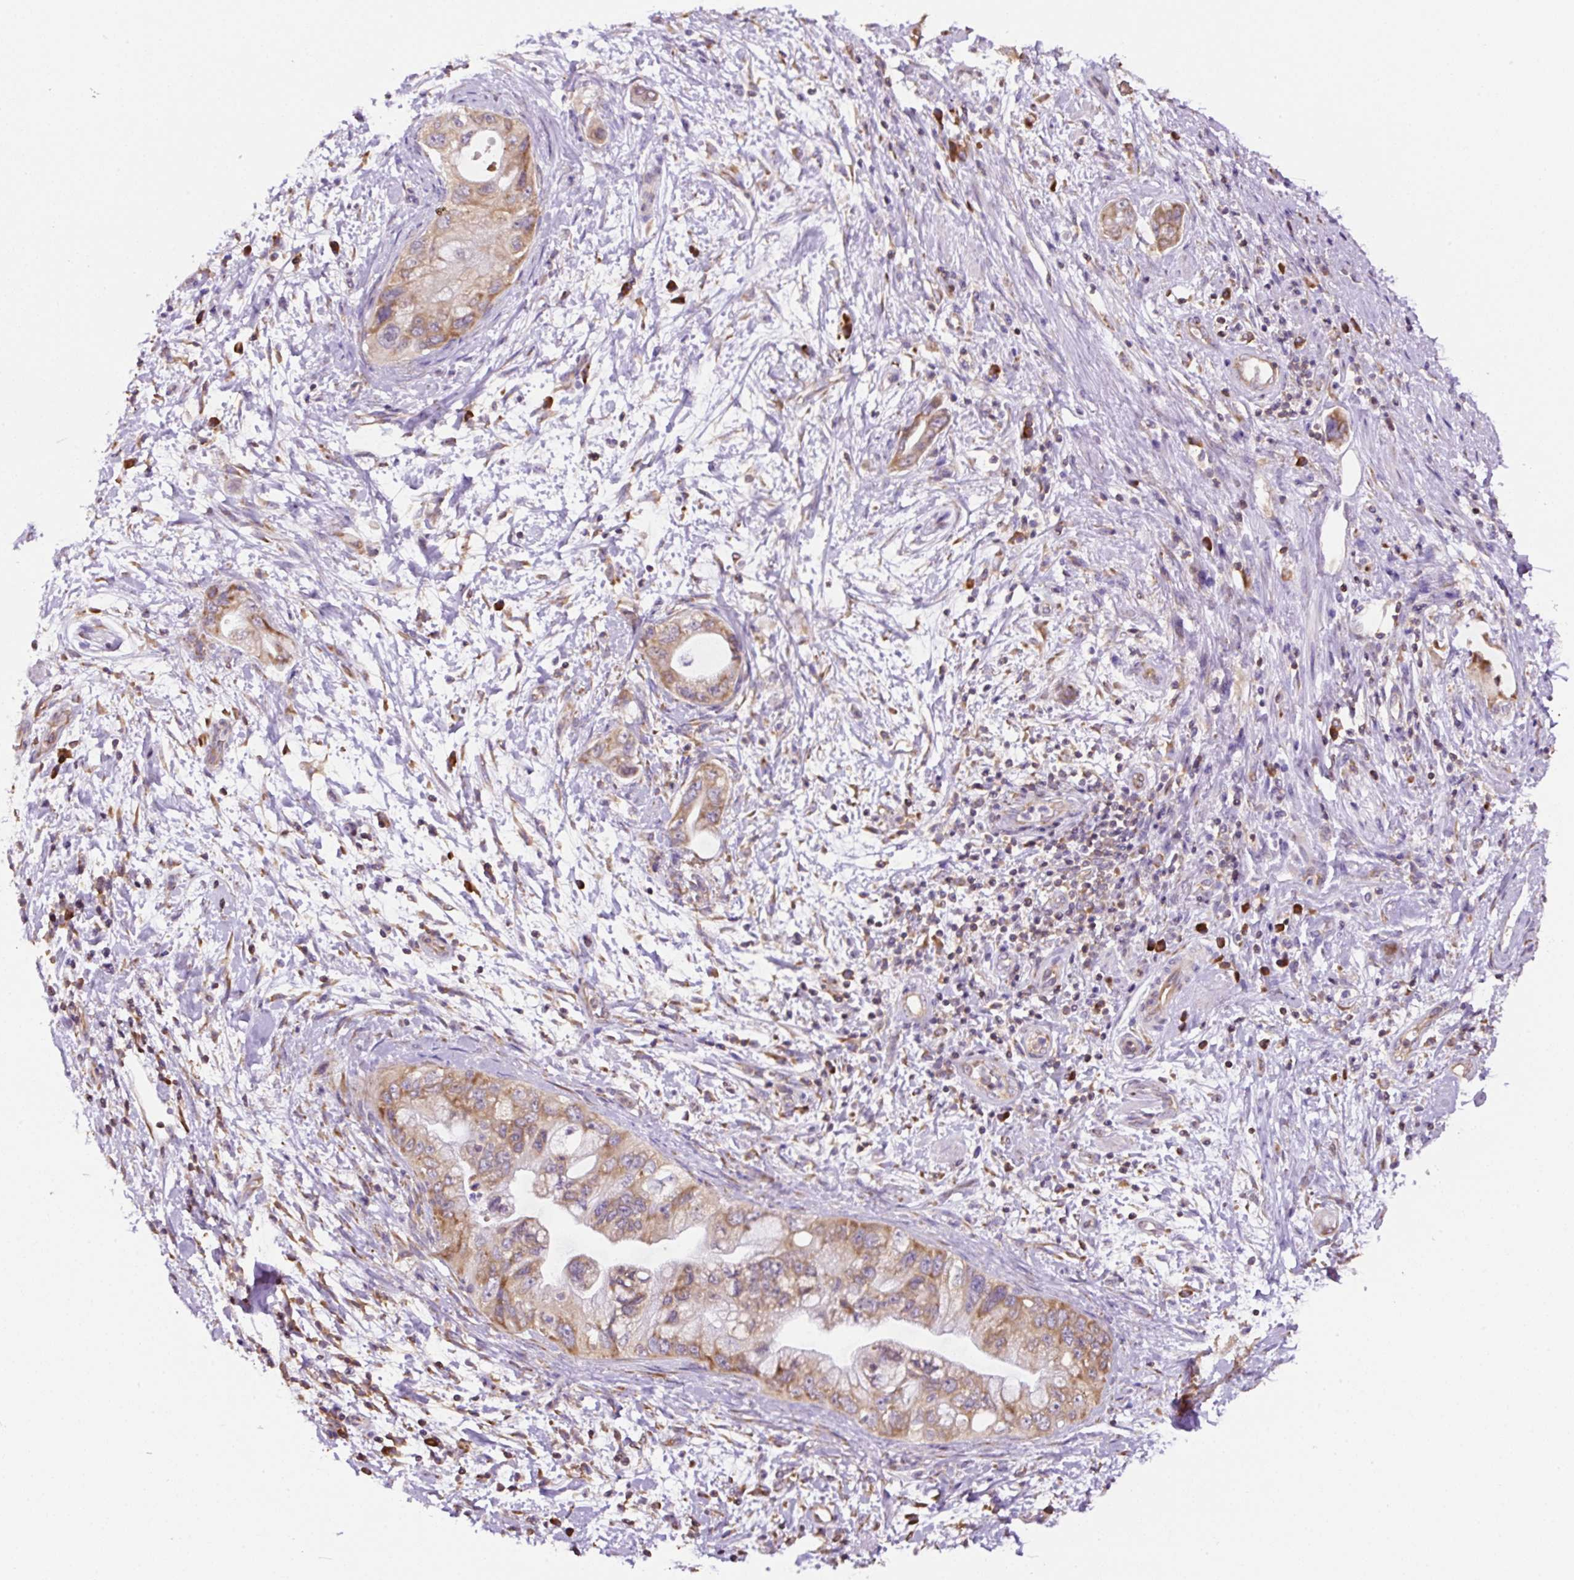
{"staining": {"intensity": "moderate", "quantity": ">75%", "location": "cytoplasmic/membranous"}, "tissue": "pancreatic cancer", "cell_type": "Tumor cells", "image_type": "cancer", "snomed": [{"axis": "morphology", "description": "Adenocarcinoma, NOS"}, {"axis": "topography", "description": "Pancreas"}], "caption": "Pancreatic adenocarcinoma stained with a brown dye demonstrates moderate cytoplasmic/membranous positive positivity in about >75% of tumor cells.", "gene": "RPS23", "patient": {"sex": "female", "age": 73}}